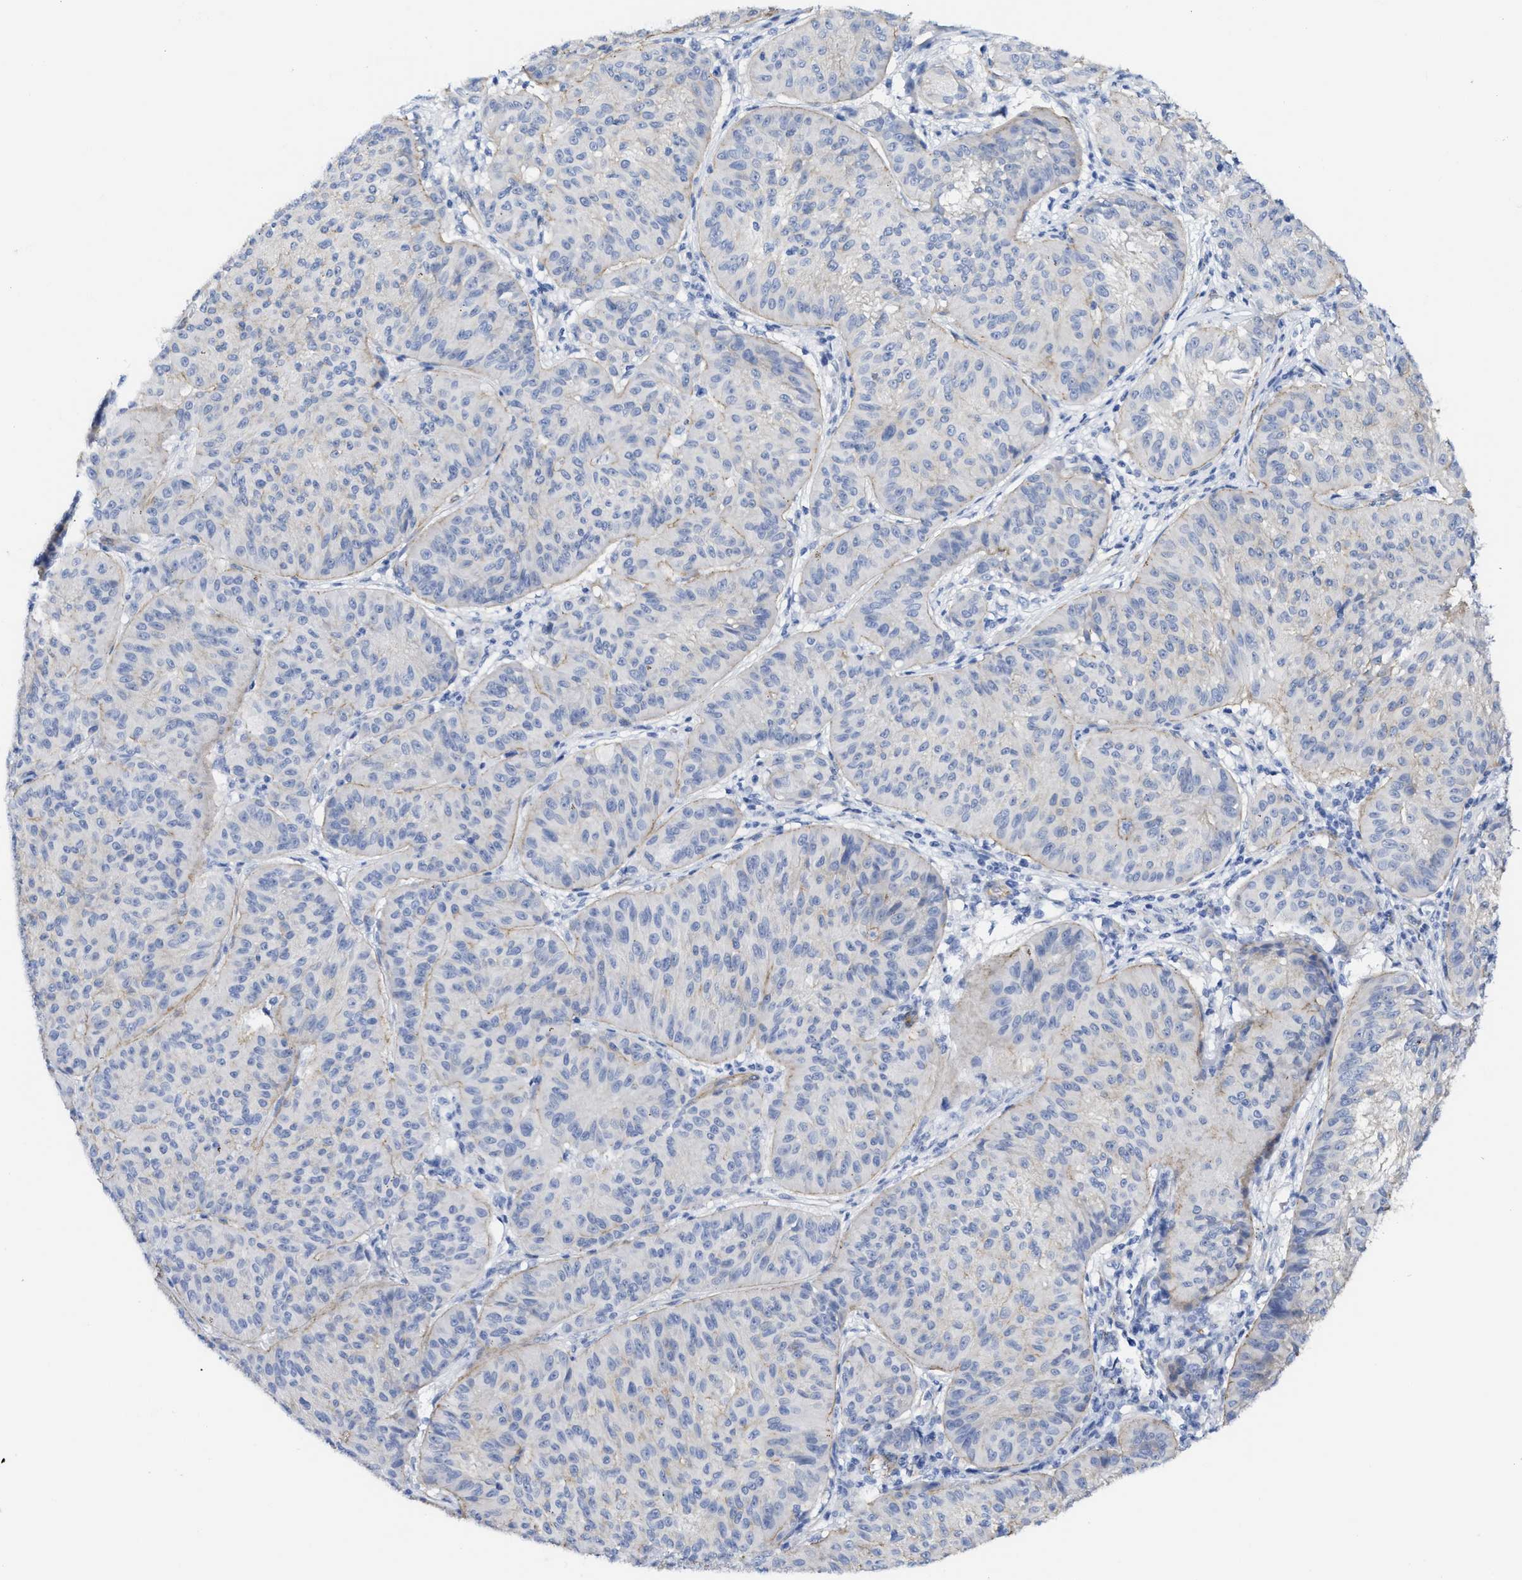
{"staining": {"intensity": "weak", "quantity": "25%-75%", "location": "cytoplasmic/membranous"}, "tissue": "melanoma", "cell_type": "Tumor cells", "image_type": "cancer", "snomed": [{"axis": "morphology", "description": "Malignant melanoma, NOS"}, {"axis": "topography", "description": "Skin"}], "caption": "Immunohistochemistry (IHC) photomicrograph of neoplastic tissue: melanoma stained using immunohistochemistry (IHC) shows low levels of weak protein expression localized specifically in the cytoplasmic/membranous of tumor cells, appearing as a cytoplasmic/membranous brown color.", "gene": "TUB", "patient": {"sex": "female", "age": 72}}